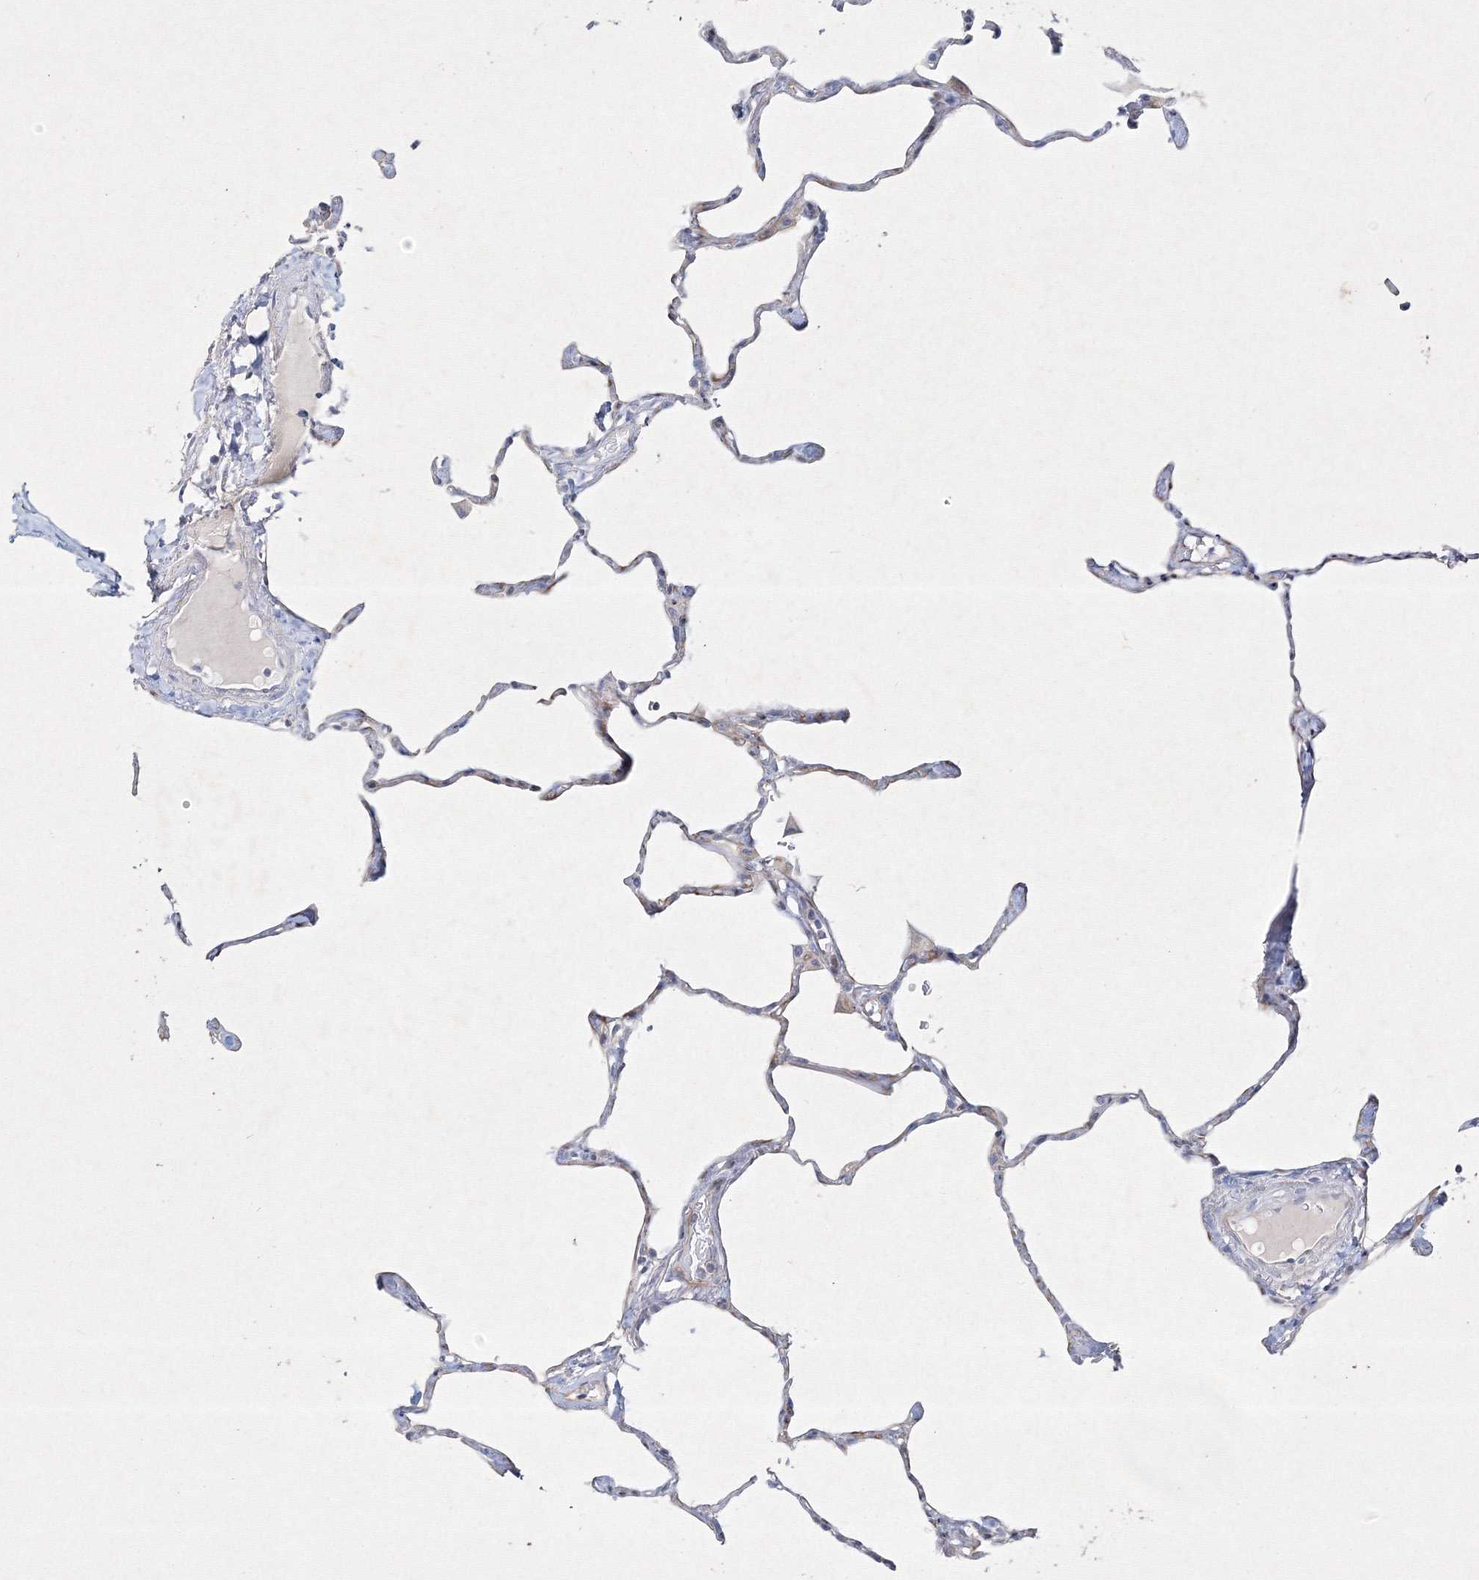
{"staining": {"intensity": "negative", "quantity": "none", "location": "none"}, "tissue": "lung", "cell_type": "Alveolar cells", "image_type": "normal", "snomed": [{"axis": "morphology", "description": "Normal tissue, NOS"}, {"axis": "topography", "description": "Lung"}], "caption": "Protein analysis of benign lung demonstrates no significant positivity in alveolar cells.", "gene": "CXXC4", "patient": {"sex": "male", "age": 65}}